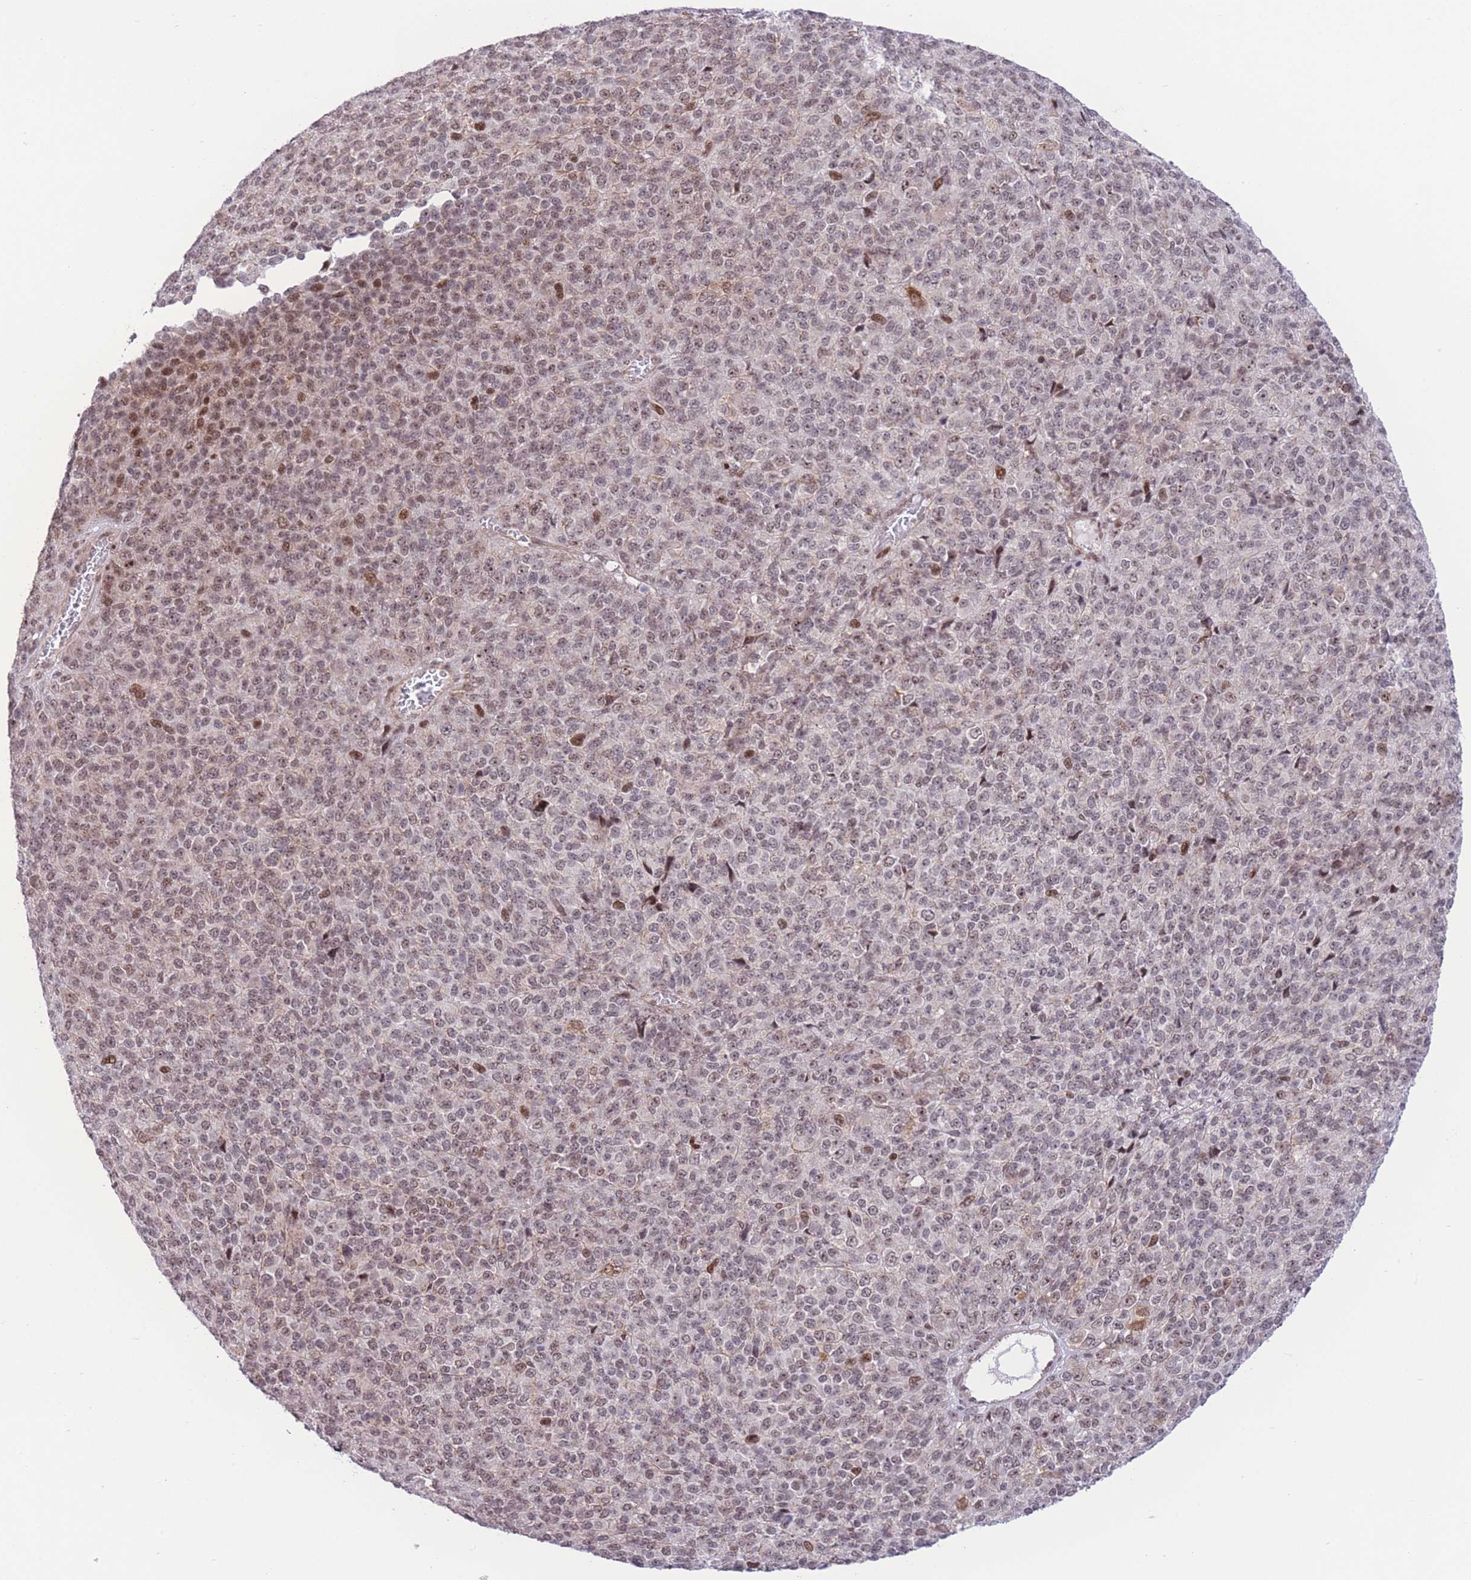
{"staining": {"intensity": "moderate", "quantity": "25%-75%", "location": "nuclear"}, "tissue": "melanoma", "cell_type": "Tumor cells", "image_type": "cancer", "snomed": [{"axis": "morphology", "description": "Malignant melanoma, Metastatic site"}, {"axis": "topography", "description": "Brain"}], "caption": "The immunohistochemical stain shows moderate nuclear staining in tumor cells of melanoma tissue.", "gene": "PCIF1", "patient": {"sex": "female", "age": 56}}